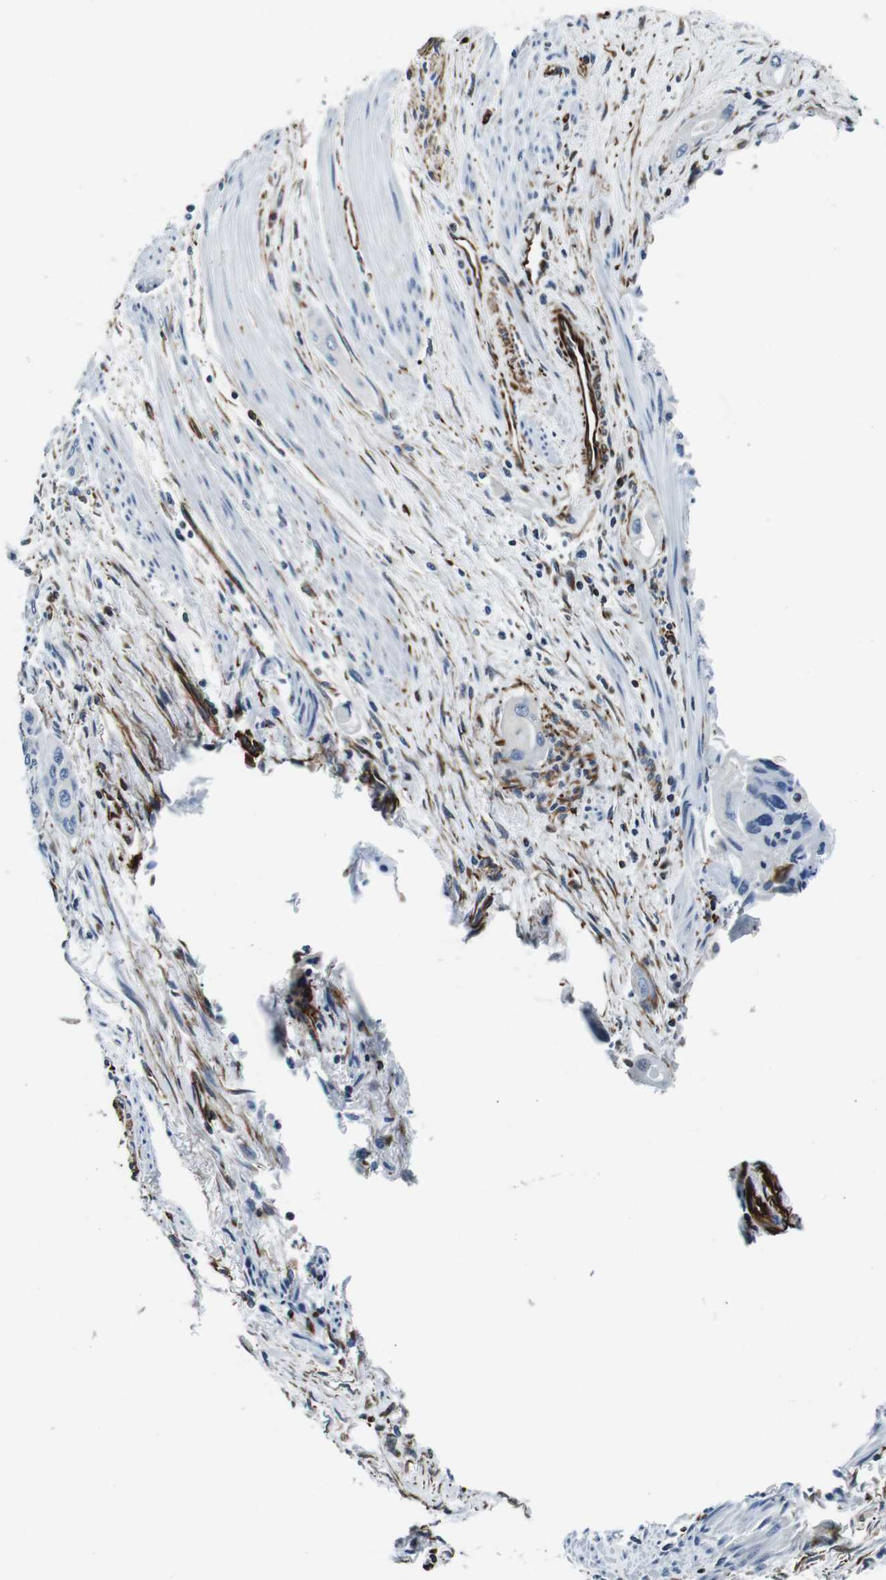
{"staining": {"intensity": "negative", "quantity": "none", "location": "none"}, "tissue": "pancreatic cancer", "cell_type": "Tumor cells", "image_type": "cancer", "snomed": [{"axis": "morphology", "description": "Adenocarcinoma, NOS"}, {"axis": "topography", "description": "Pancreas"}], "caption": "This is an immunohistochemistry micrograph of human pancreatic cancer (adenocarcinoma). There is no staining in tumor cells.", "gene": "GJE1", "patient": {"sex": "male", "age": 77}}